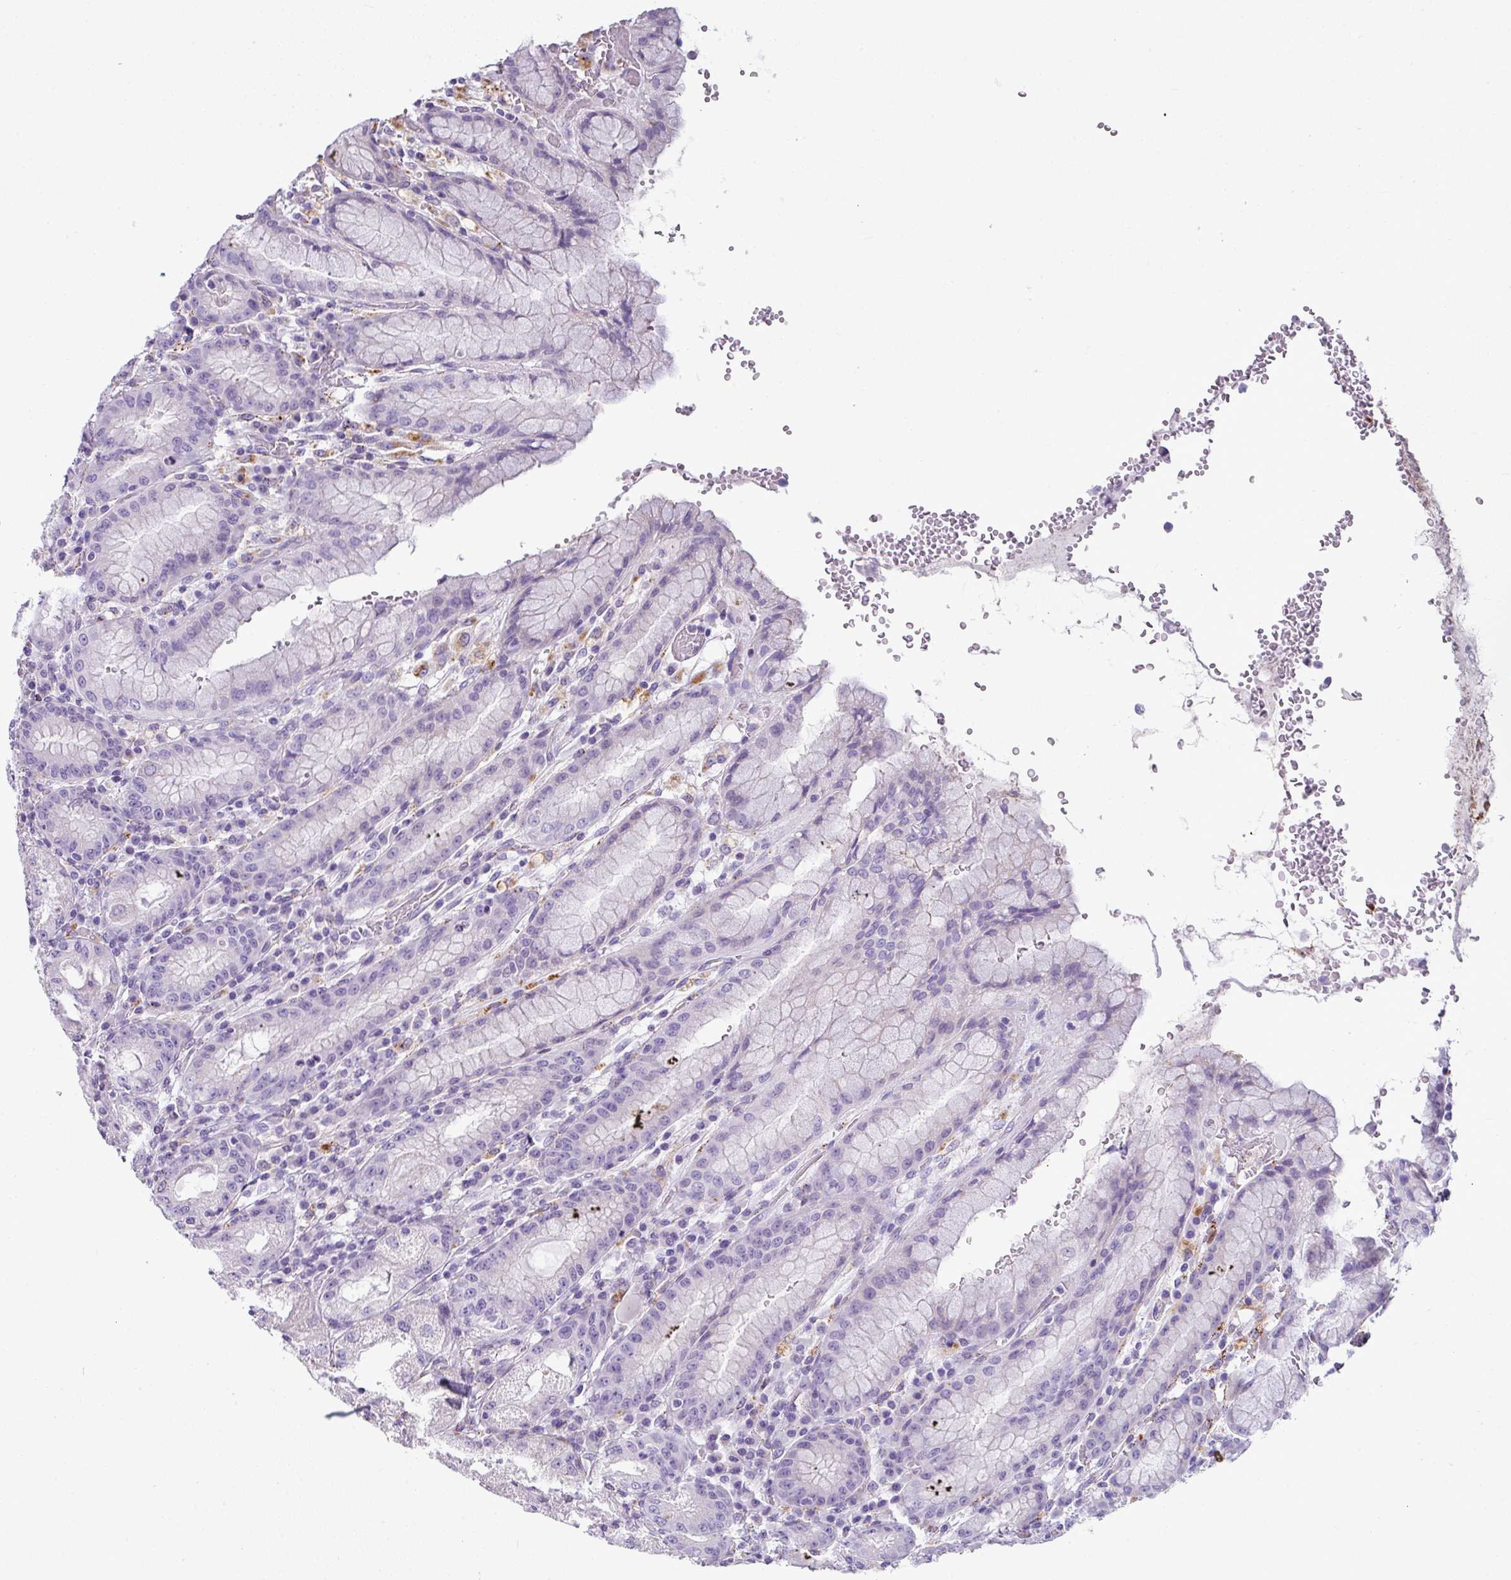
{"staining": {"intensity": "negative", "quantity": "none", "location": "none"}, "tissue": "stomach", "cell_type": "Glandular cells", "image_type": "normal", "snomed": [{"axis": "morphology", "description": "Normal tissue, NOS"}, {"axis": "topography", "description": "Stomach, upper"}], "caption": "The image reveals no significant expression in glandular cells of stomach. (DAB immunohistochemistry visualized using brightfield microscopy, high magnification).", "gene": "ZNF568", "patient": {"sex": "male", "age": 52}}